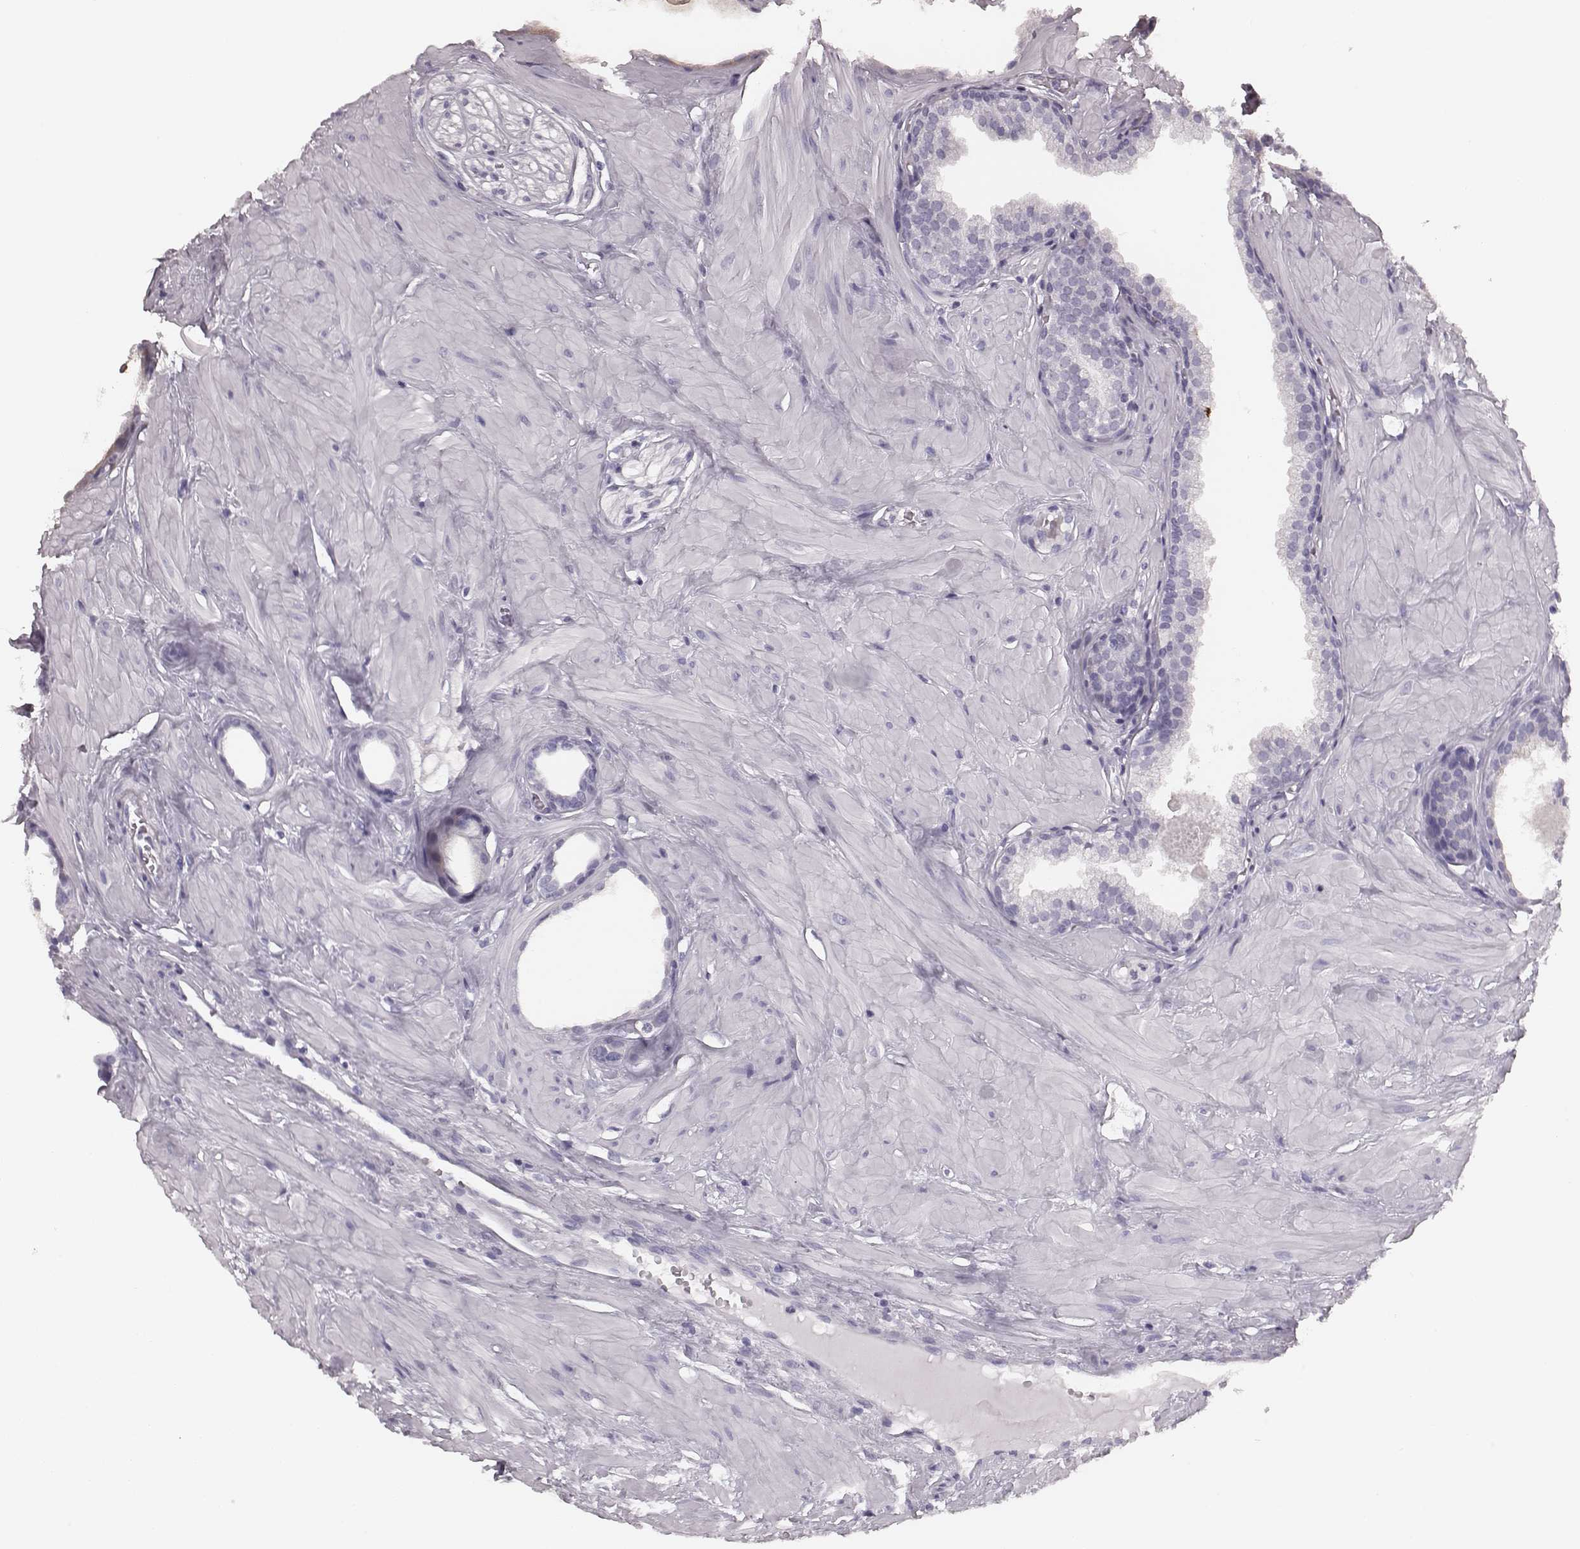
{"staining": {"intensity": "negative", "quantity": "none", "location": "none"}, "tissue": "prostate", "cell_type": "Glandular cells", "image_type": "normal", "snomed": [{"axis": "morphology", "description": "Normal tissue, NOS"}, {"axis": "topography", "description": "Prostate"}], "caption": "High magnification brightfield microscopy of benign prostate stained with DAB (brown) and counterstained with hematoxylin (blue): glandular cells show no significant staining.", "gene": "CSH1", "patient": {"sex": "male", "age": 48}}